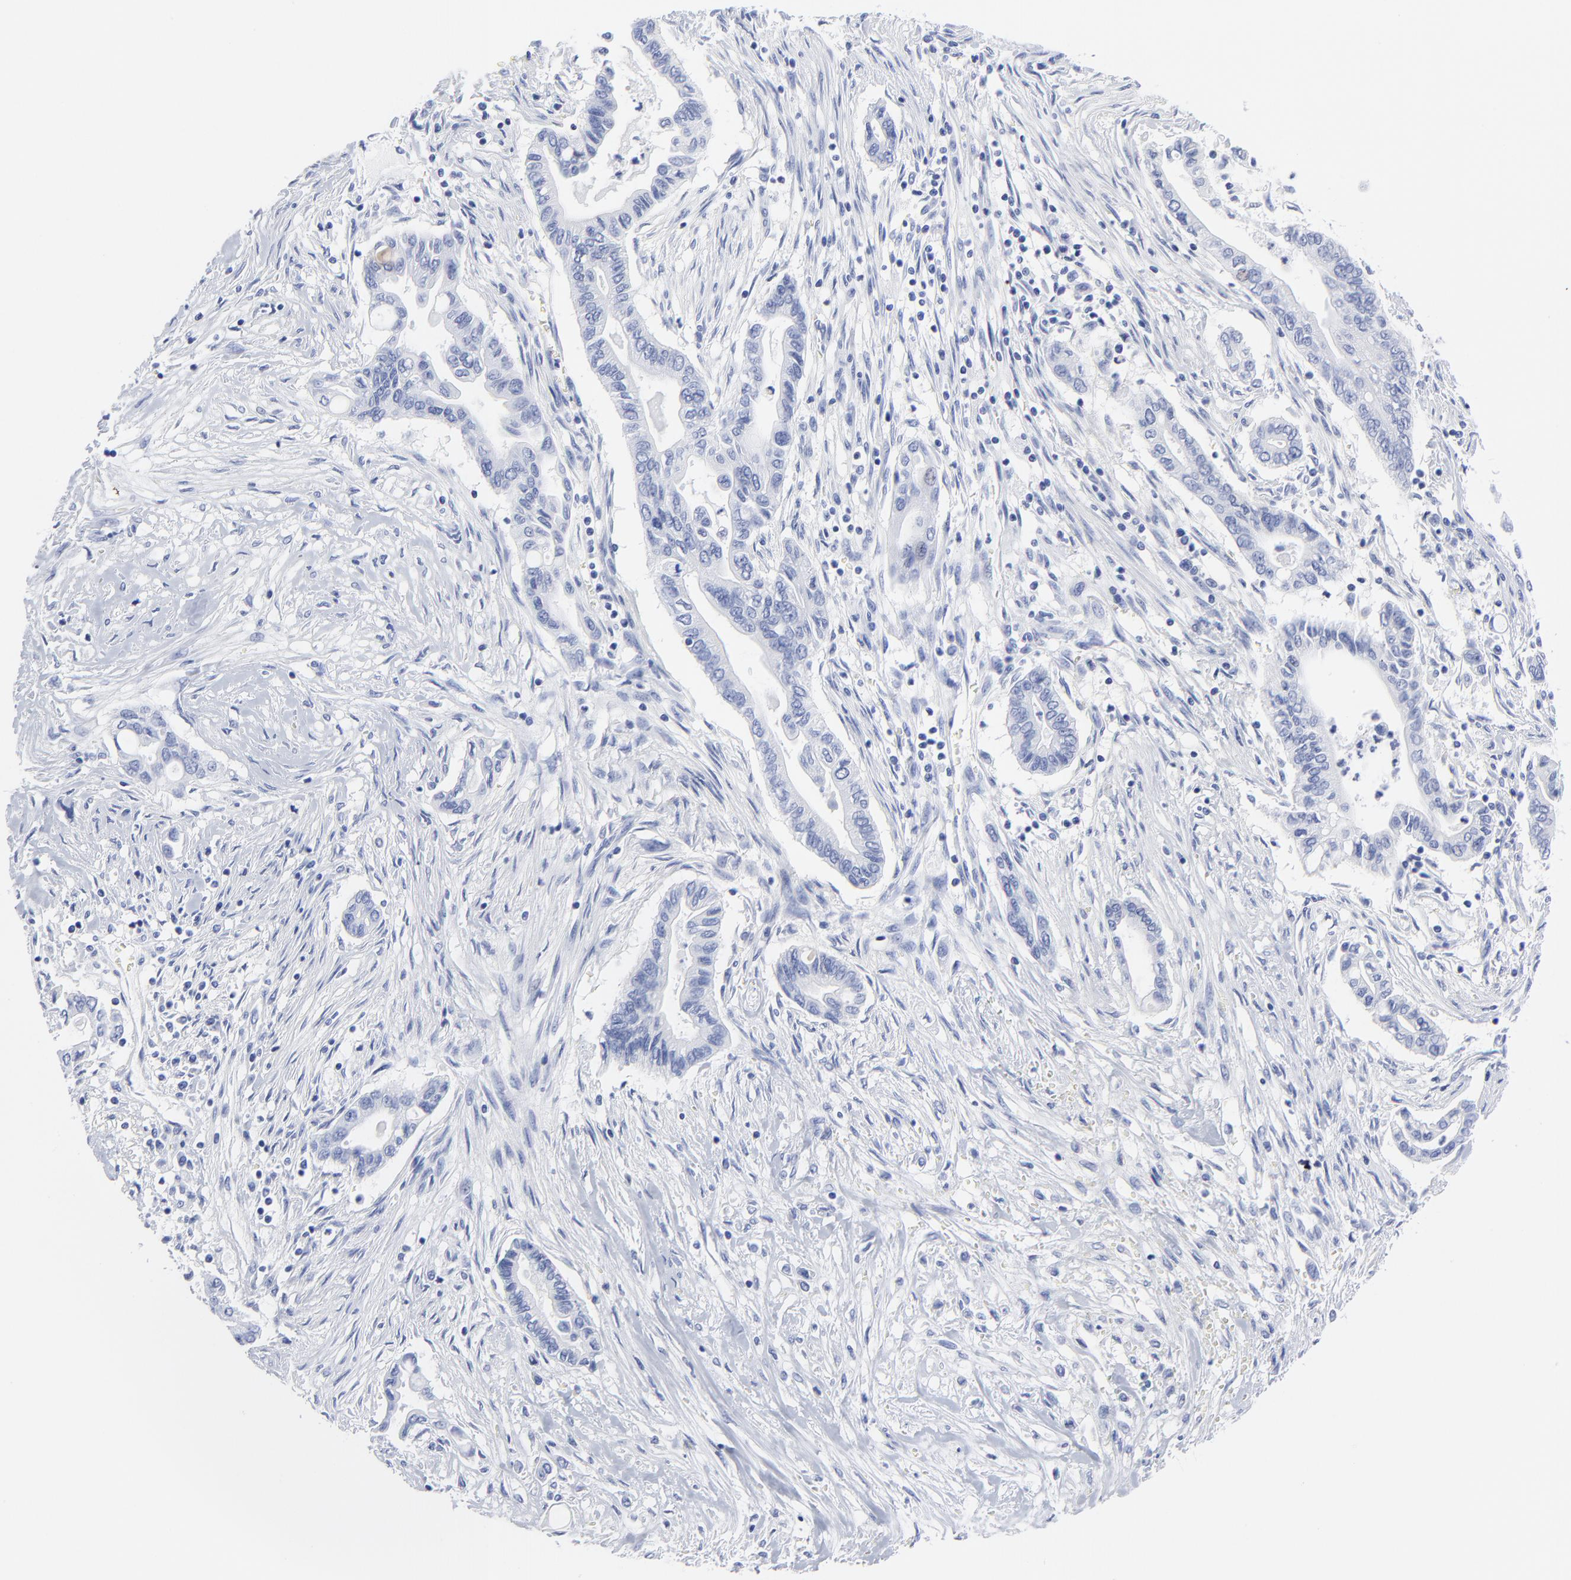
{"staining": {"intensity": "negative", "quantity": "none", "location": "none"}, "tissue": "pancreatic cancer", "cell_type": "Tumor cells", "image_type": "cancer", "snomed": [{"axis": "morphology", "description": "Adenocarcinoma, NOS"}, {"axis": "topography", "description": "Pancreas"}], "caption": "Pancreatic adenocarcinoma was stained to show a protein in brown. There is no significant expression in tumor cells.", "gene": "CNTN3", "patient": {"sex": "female", "age": 57}}